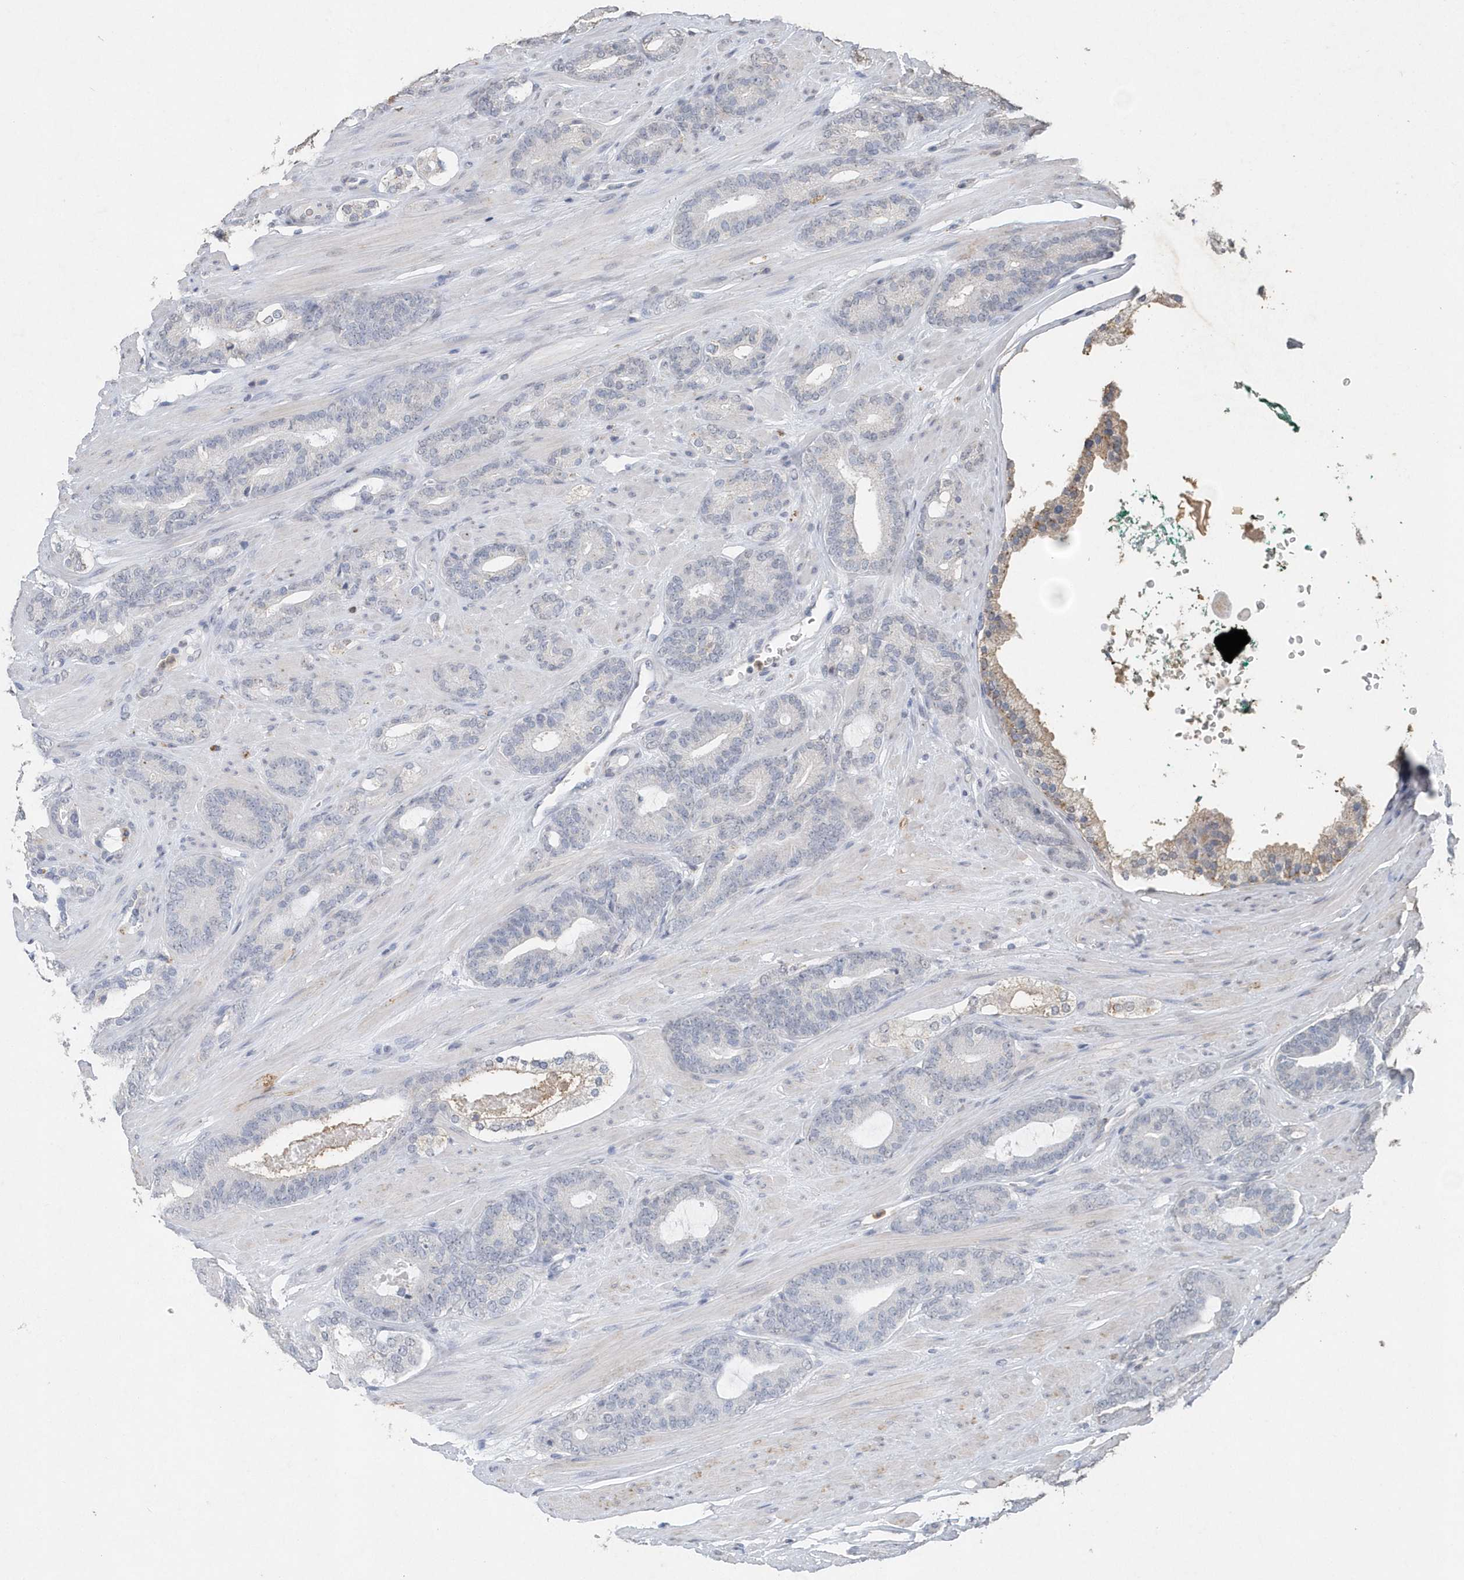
{"staining": {"intensity": "negative", "quantity": "none", "location": "none"}, "tissue": "prostate cancer", "cell_type": "Tumor cells", "image_type": "cancer", "snomed": [{"axis": "morphology", "description": "Adenocarcinoma, Low grade"}, {"axis": "topography", "description": "Prostate"}], "caption": "IHC photomicrograph of human adenocarcinoma (low-grade) (prostate) stained for a protein (brown), which reveals no positivity in tumor cells.", "gene": "PDCD1", "patient": {"sex": "male", "age": 63}}